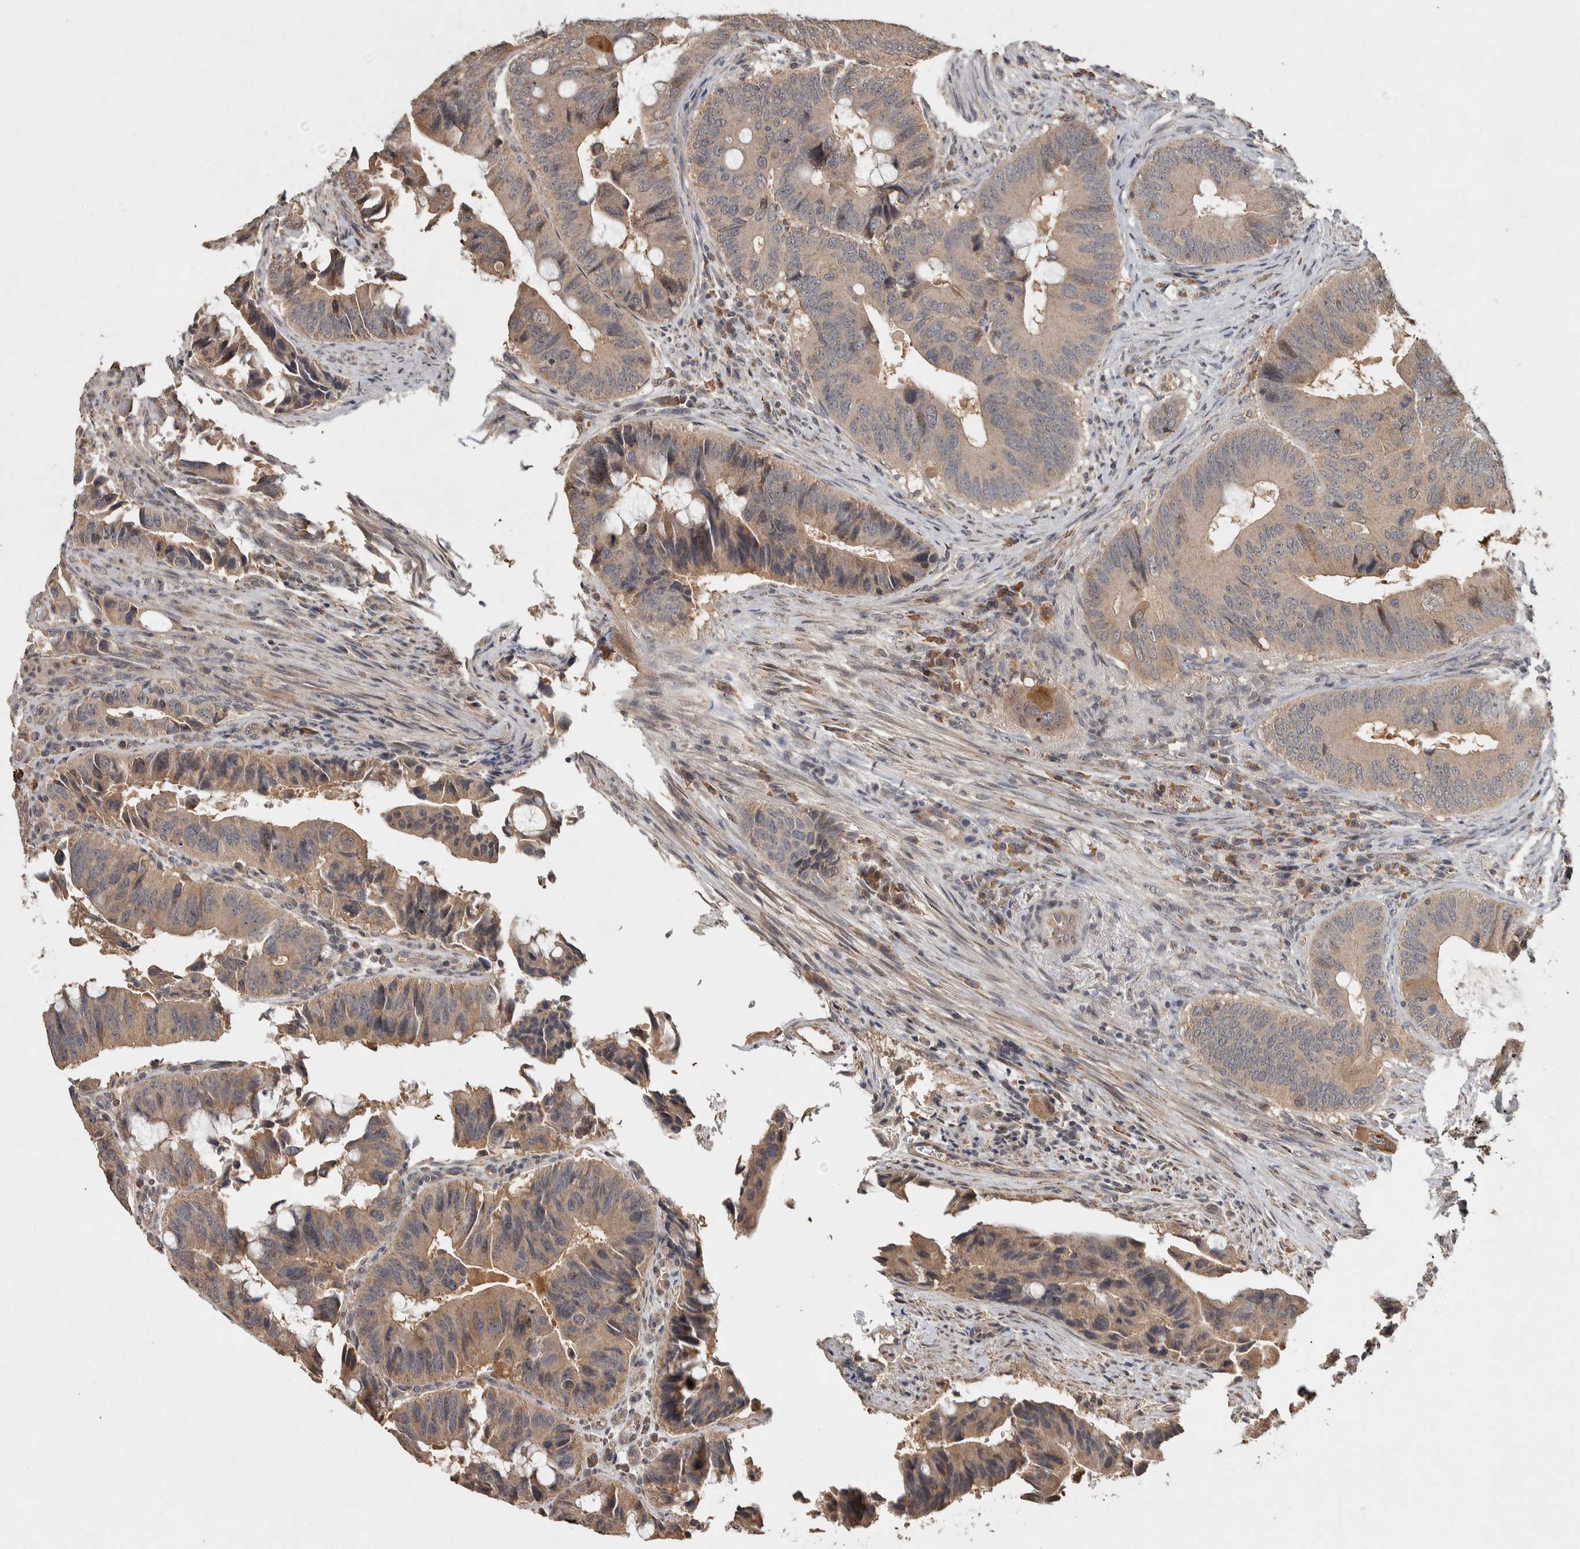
{"staining": {"intensity": "weak", "quantity": ">75%", "location": "cytoplasmic/membranous"}, "tissue": "colorectal cancer", "cell_type": "Tumor cells", "image_type": "cancer", "snomed": [{"axis": "morphology", "description": "Adenocarcinoma, NOS"}, {"axis": "topography", "description": "Colon"}], "caption": "Human colorectal cancer (adenocarcinoma) stained with a protein marker shows weak staining in tumor cells.", "gene": "EIF3H", "patient": {"sex": "male", "age": 71}}